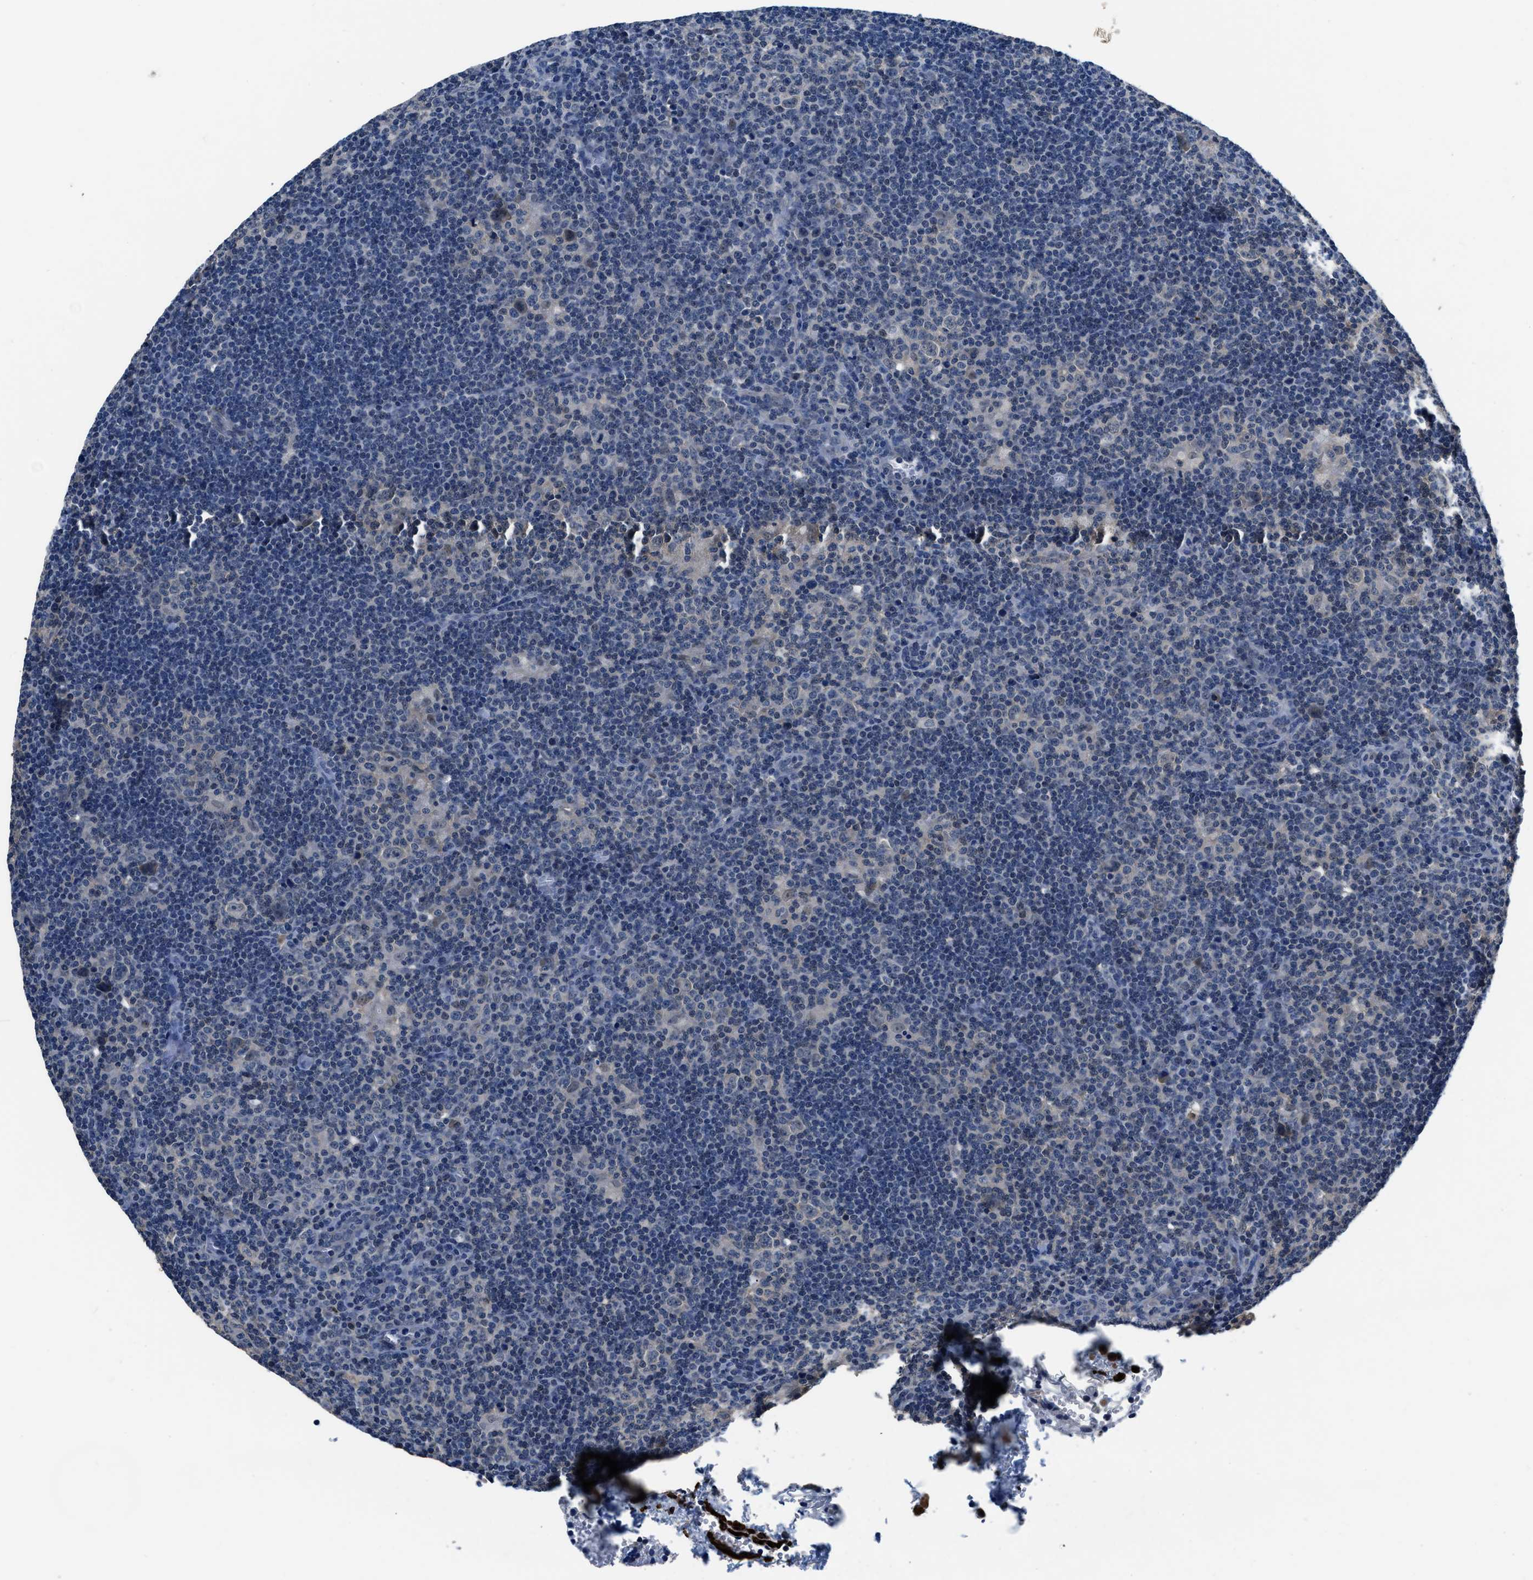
{"staining": {"intensity": "weak", "quantity": "<25%", "location": "cytoplasmic/membranous"}, "tissue": "lymphoma", "cell_type": "Tumor cells", "image_type": "cancer", "snomed": [{"axis": "morphology", "description": "Hodgkin's disease, NOS"}, {"axis": "topography", "description": "Lymph node"}], "caption": "A high-resolution histopathology image shows IHC staining of lymphoma, which displays no significant positivity in tumor cells.", "gene": "LANCL2", "patient": {"sex": "female", "age": 57}}